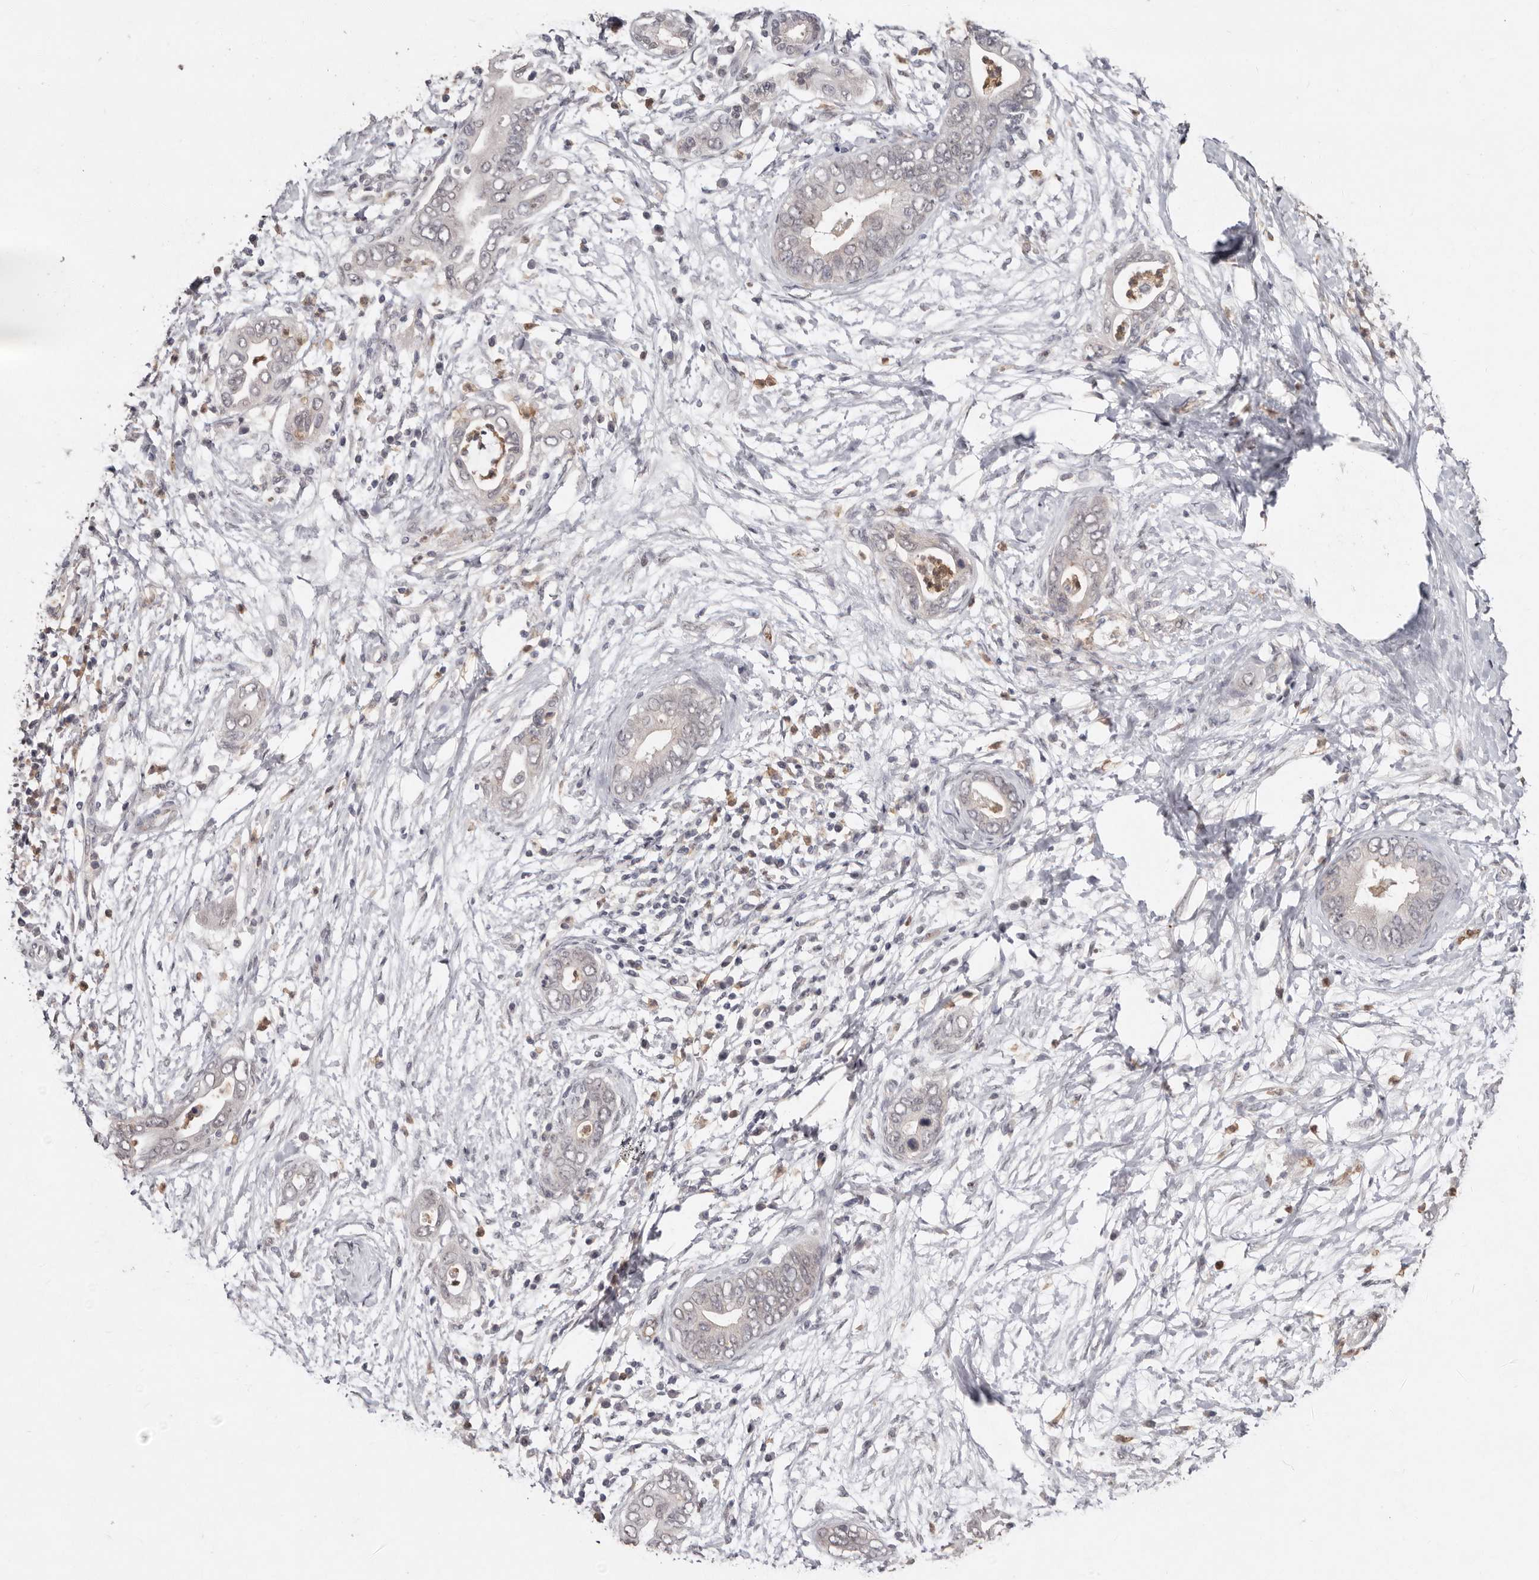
{"staining": {"intensity": "negative", "quantity": "none", "location": "none"}, "tissue": "pancreatic cancer", "cell_type": "Tumor cells", "image_type": "cancer", "snomed": [{"axis": "morphology", "description": "Adenocarcinoma, NOS"}, {"axis": "topography", "description": "Pancreas"}], "caption": "Immunohistochemistry micrograph of pancreatic adenocarcinoma stained for a protein (brown), which reveals no staining in tumor cells.", "gene": "SULT1E1", "patient": {"sex": "male", "age": 75}}